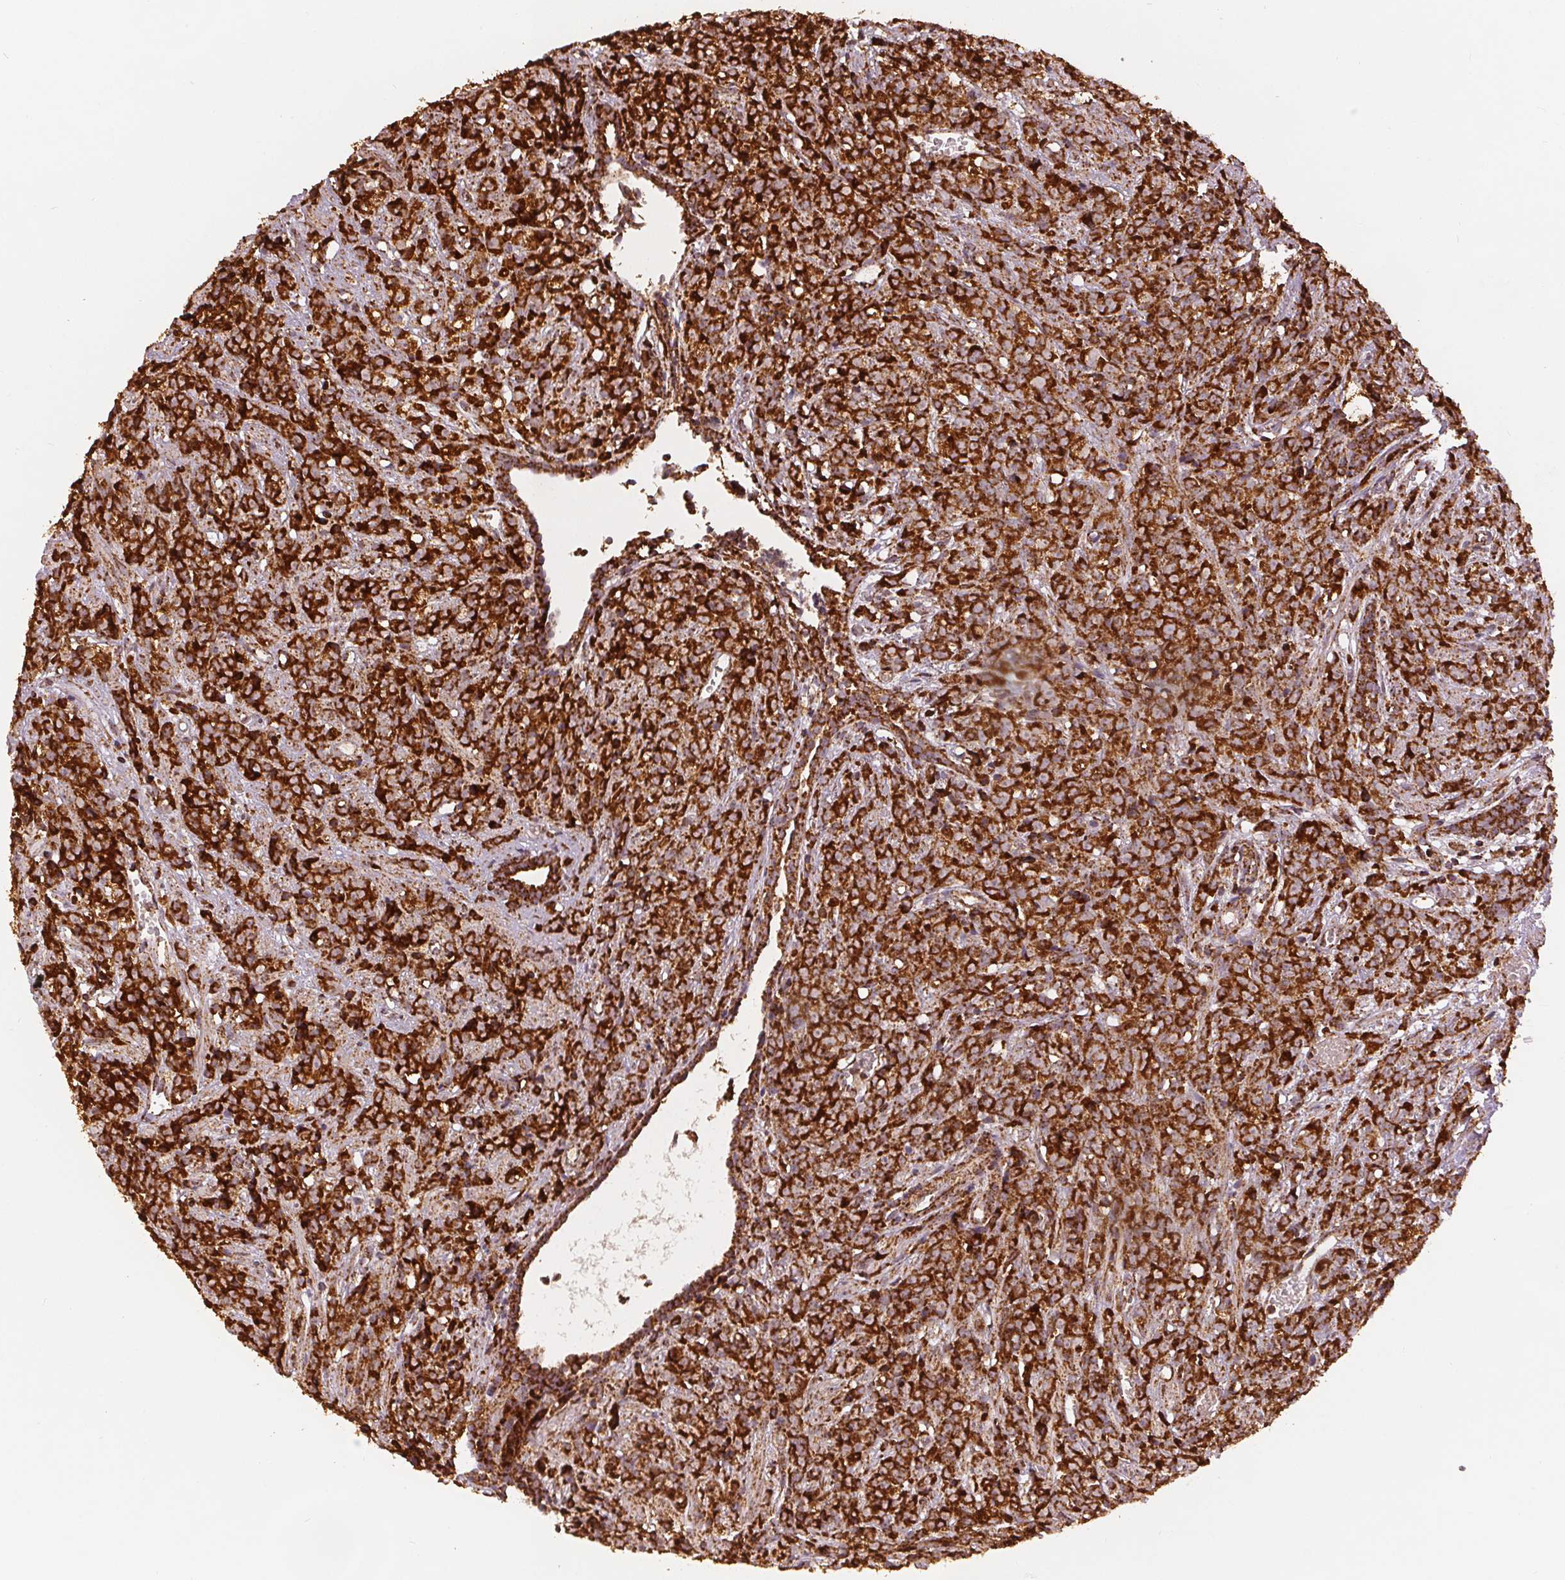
{"staining": {"intensity": "strong", "quantity": ">75%", "location": "cytoplasmic/membranous"}, "tissue": "prostate cancer", "cell_type": "Tumor cells", "image_type": "cancer", "snomed": [{"axis": "morphology", "description": "Adenocarcinoma, High grade"}, {"axis": "topography", "description": "Prostate"}], "caption": "High-power microscopy captured an IHC histopathology image of prostate cancer (adenocarcinoma (high-grade)), revealing strong cytoplasmic/membranous staining in approximately >75% of tumor cells.", "gene": "SDHB", "patient": {"sex": "male", "age": 81}}